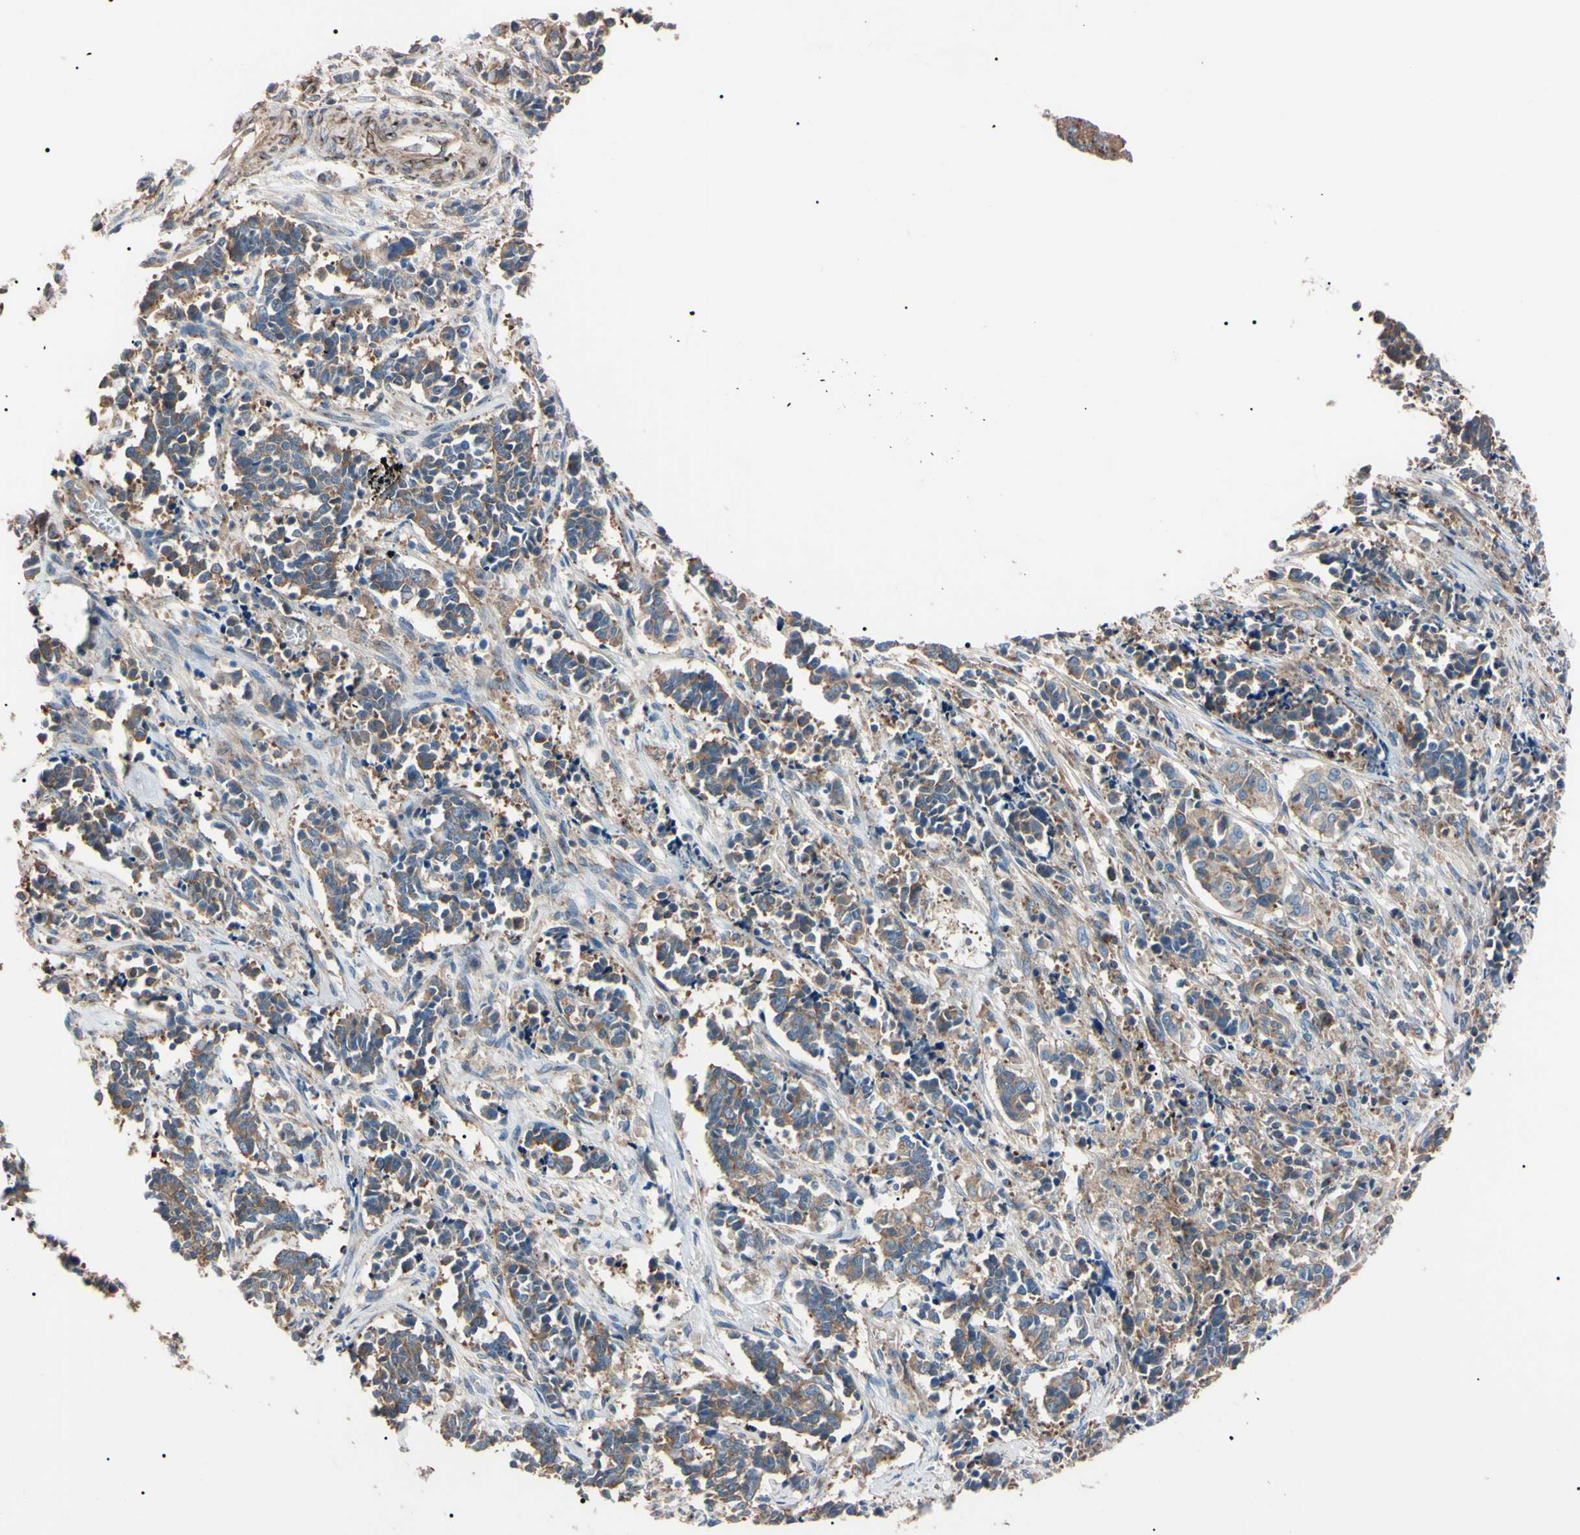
{"staining": {"intensity": "moderate", "quantity": ">75%", "location": "cytoplasmic/membranous"}, "tissue": "cervical cancer", "cell_type": "Tumor cells", "image_type": "cancer", "snomed": [{"axis": "morphology", "description": "Normal tissue, NOS"}, {"axis": "morphology", "description": "Squamous cell carcinoma, NOS"}, {"axis": "topography", "description": "Cervix"}], "caption": "Moderate cytoplasmic/membranous protein staining is seen in about >75% of tumor cells in cervical cancer.", "gene": "PRKACA", "patient": {"sex": "female", "age": 35}}